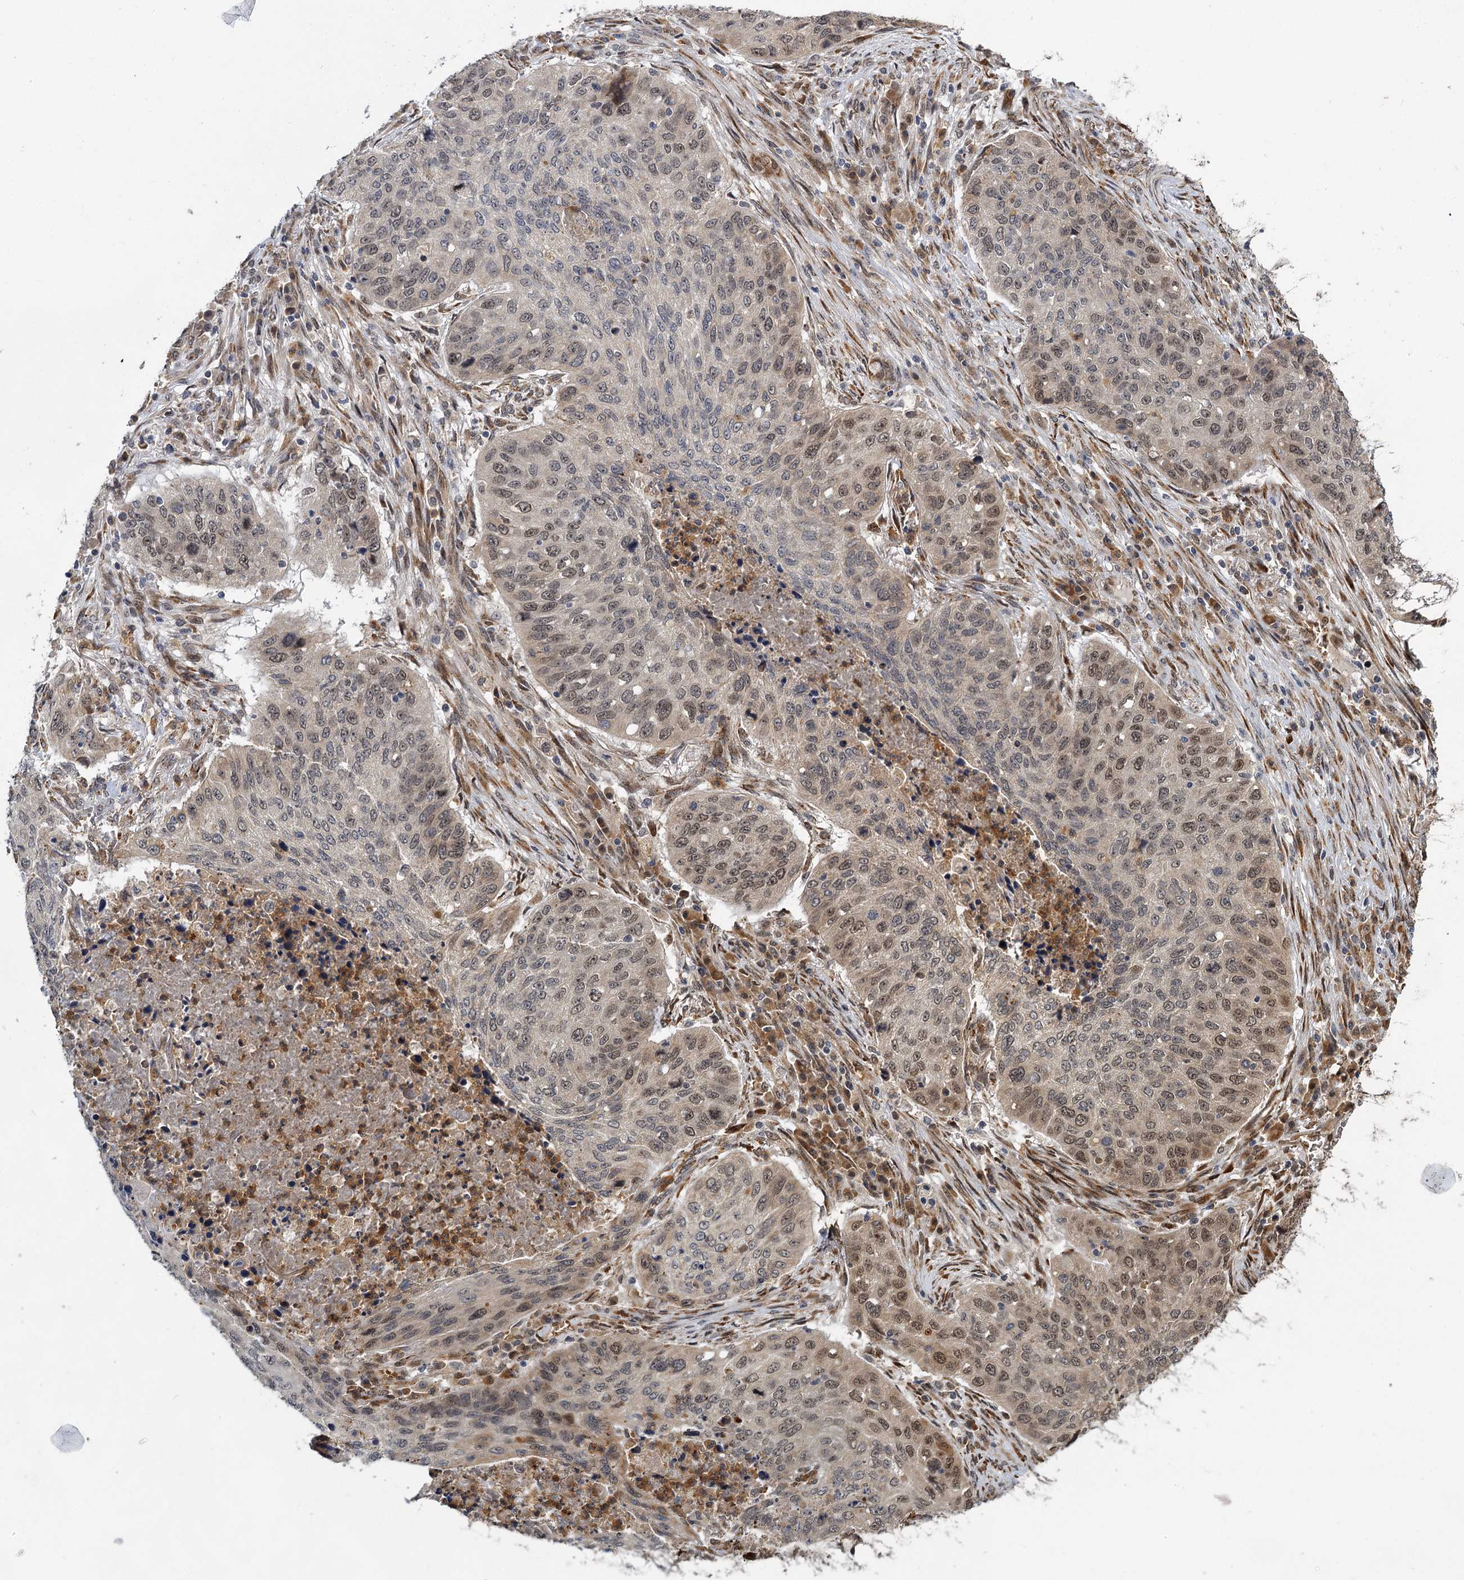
{"staining": {"intensity": "moderate", "quantity": "25%-75%", "location": "nuclear"}, "tissue": "lung cancer", "cell_type": "Tumor cells", "image_type": "cancer", "snomed": [{"axis": "morphology", "description": "Squamous cell carcinoma, NOS"}, {"axis": "topography", "description": "Lung"}], "caption": "An image showing moderate nuclear positivity in about 25%-75% of tumor cells in lung cancer (squamous cell carcinoma), as visualized by brown immunohistochemical staining.", "gene": "APBA2", "patient": {"sex": "female", "age": 63}}